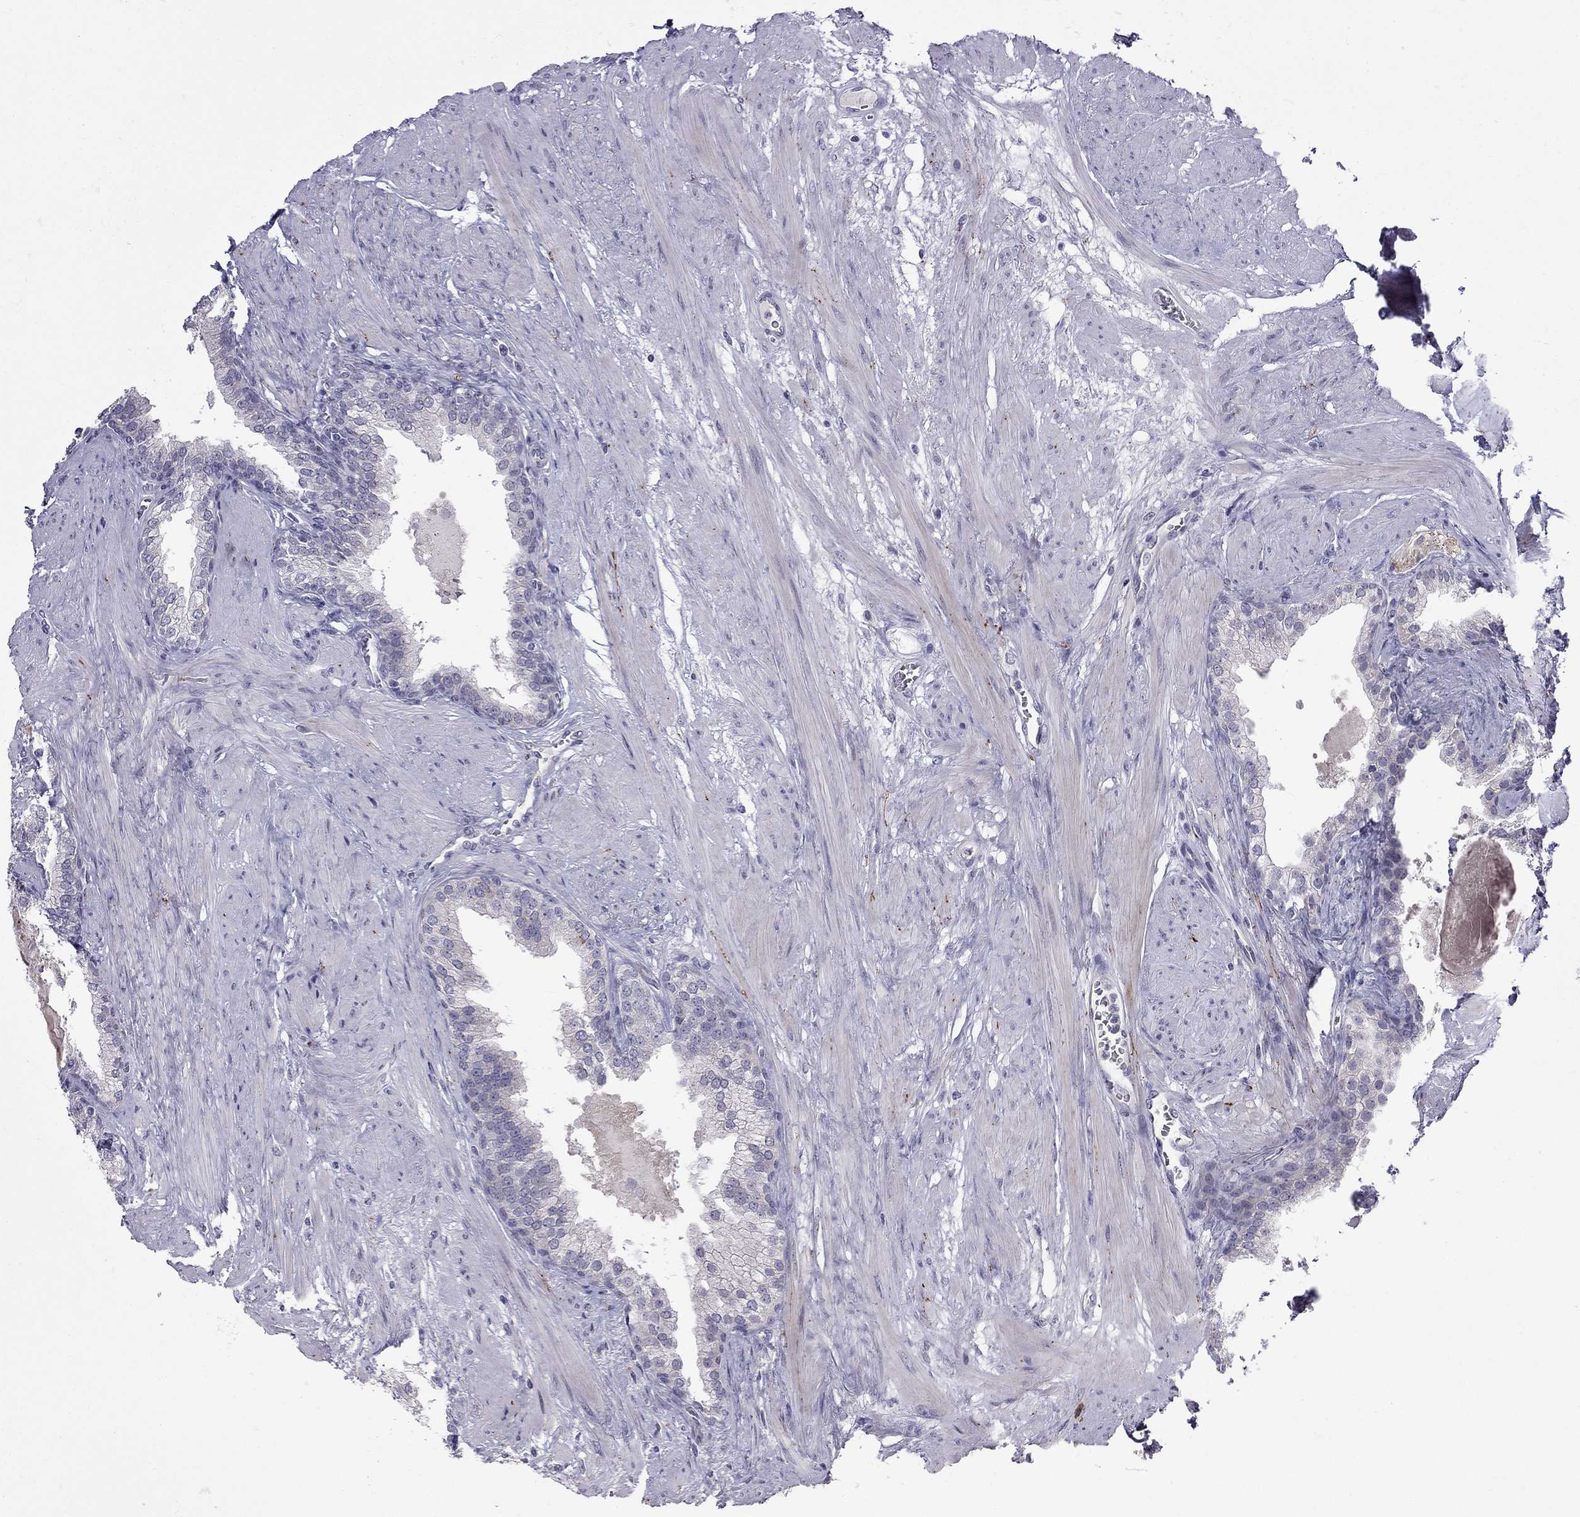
{"staining": {"intensity": "negative", "quantity": "none", "location": "none"}, "tissue": "prostate cancer", "cell_type": "Tumor cells", "image_type": "cancer", "snomed": [{"axis": "morphology", "description": "Adenocarcinoma, NOS"}, {"axis": "topography", "description": "Prostate"}], "caption": "Micrograph shows no significant protein positivity in tumor cells of prostate cancer (adenocarcinoma). (Brightfield microscopy of DAB (3,3'-diaminobenzidine) immunohistochemistry (IHC) at high magnification).", "gene": "RTL9", "patient": {"sex": "male", "age": 69}}